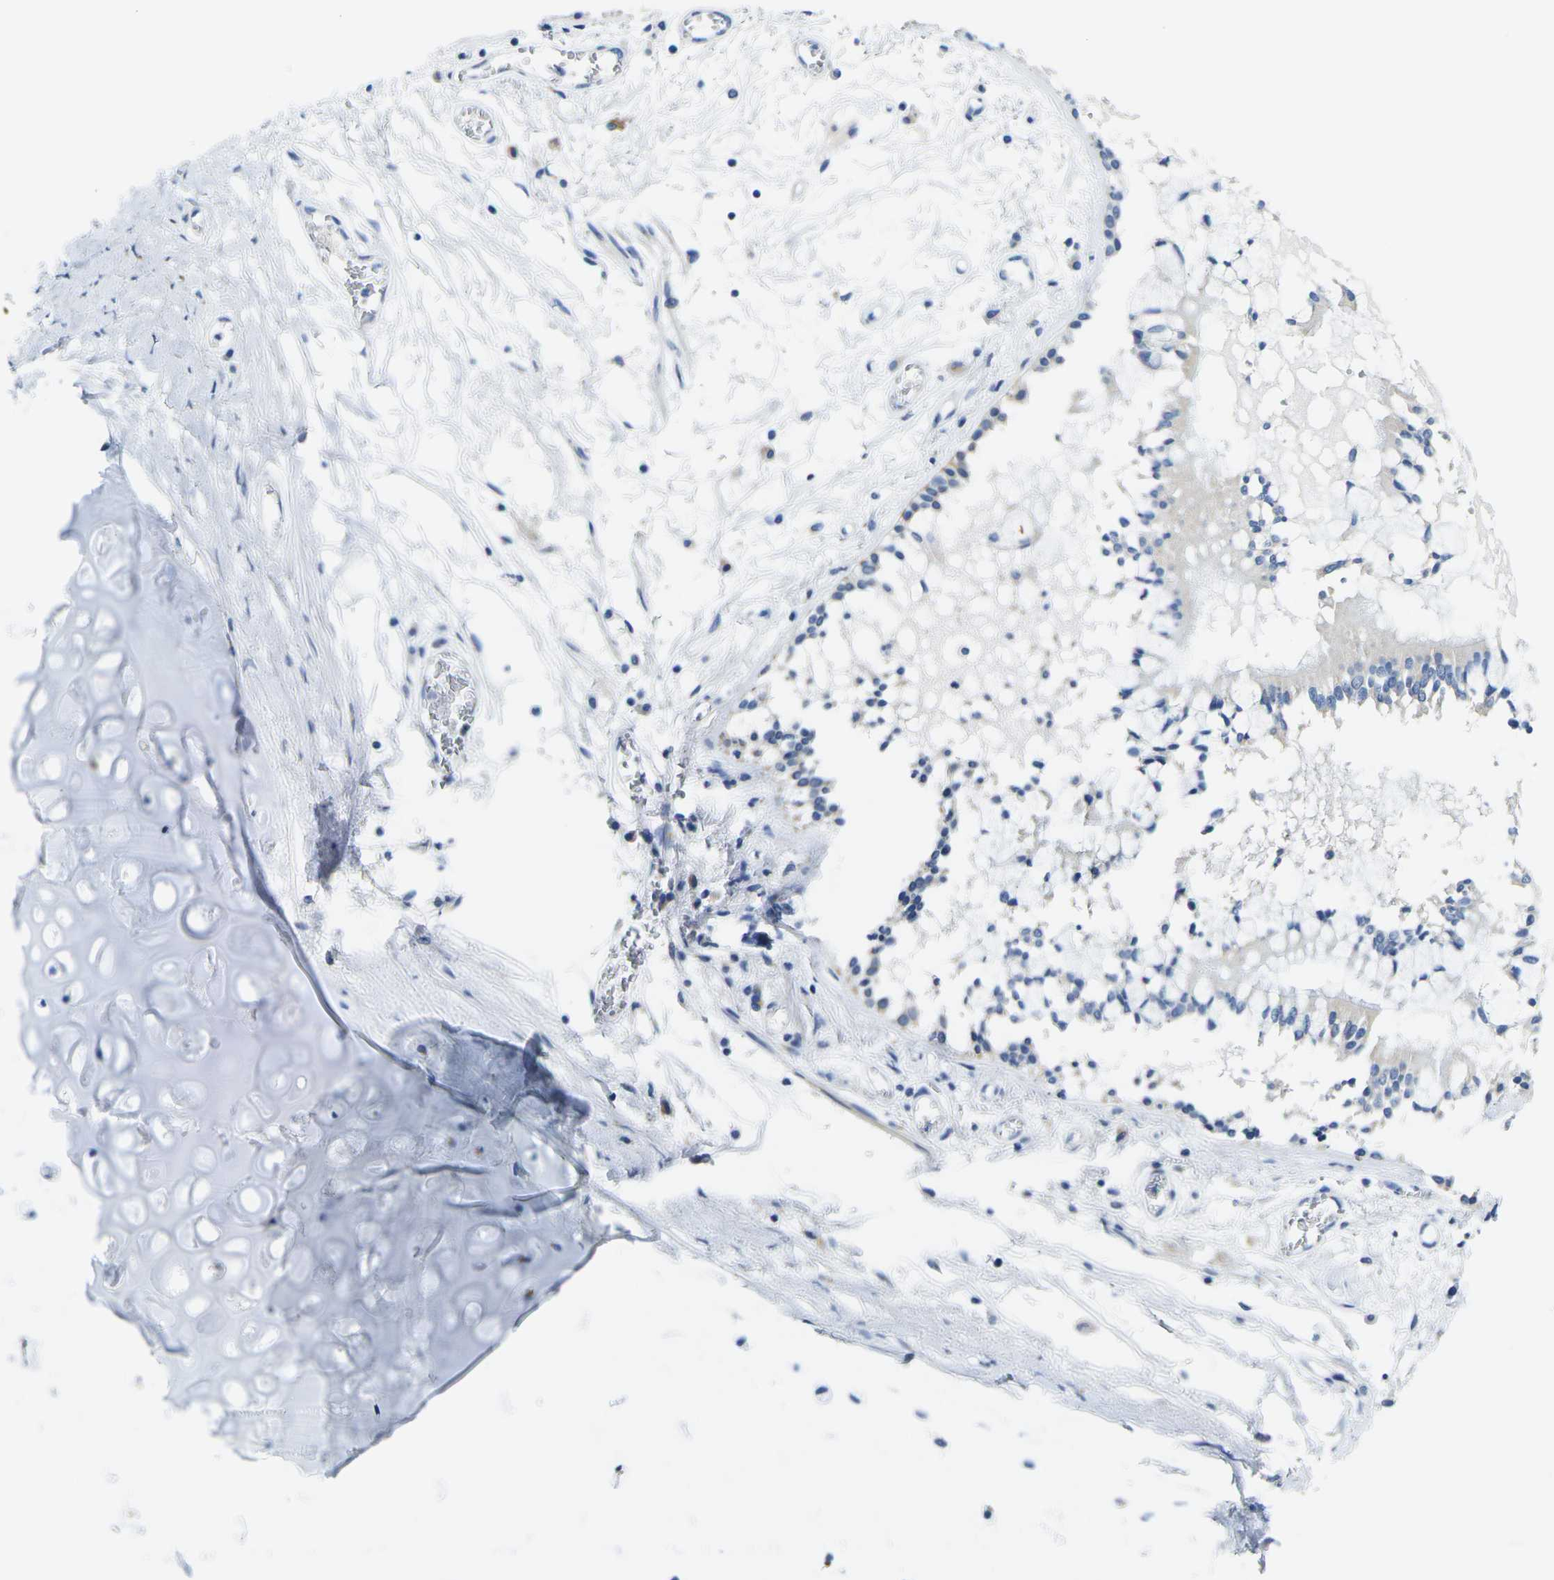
{"staining": {"intensity": "moderate", "quantity": "<25%", "location": "cytoplasmic/membranous"}, "tissue": "bronchus", "cell_type": "Respiratory epithelial cells", "image_type": "normal", "snomed": [{"axis": "morphology", "description": "Normal tissue, NOS"}, {"axis": "morphology", "description": "Inflammation, NOS"}, {"axis": "topography", "description": "Cartilage tissue"}, {"axis": "topography", "description": "Lung"}], "caption": "The histopathology image shows immunohistochemical staining of benign bronchus. There is moderate cytoplasmic/membranous staining is seen in approximately <25% of respiratory epithelial cells.", "gene": "CRK", "patient": {"sex": "male", "age": 71}}